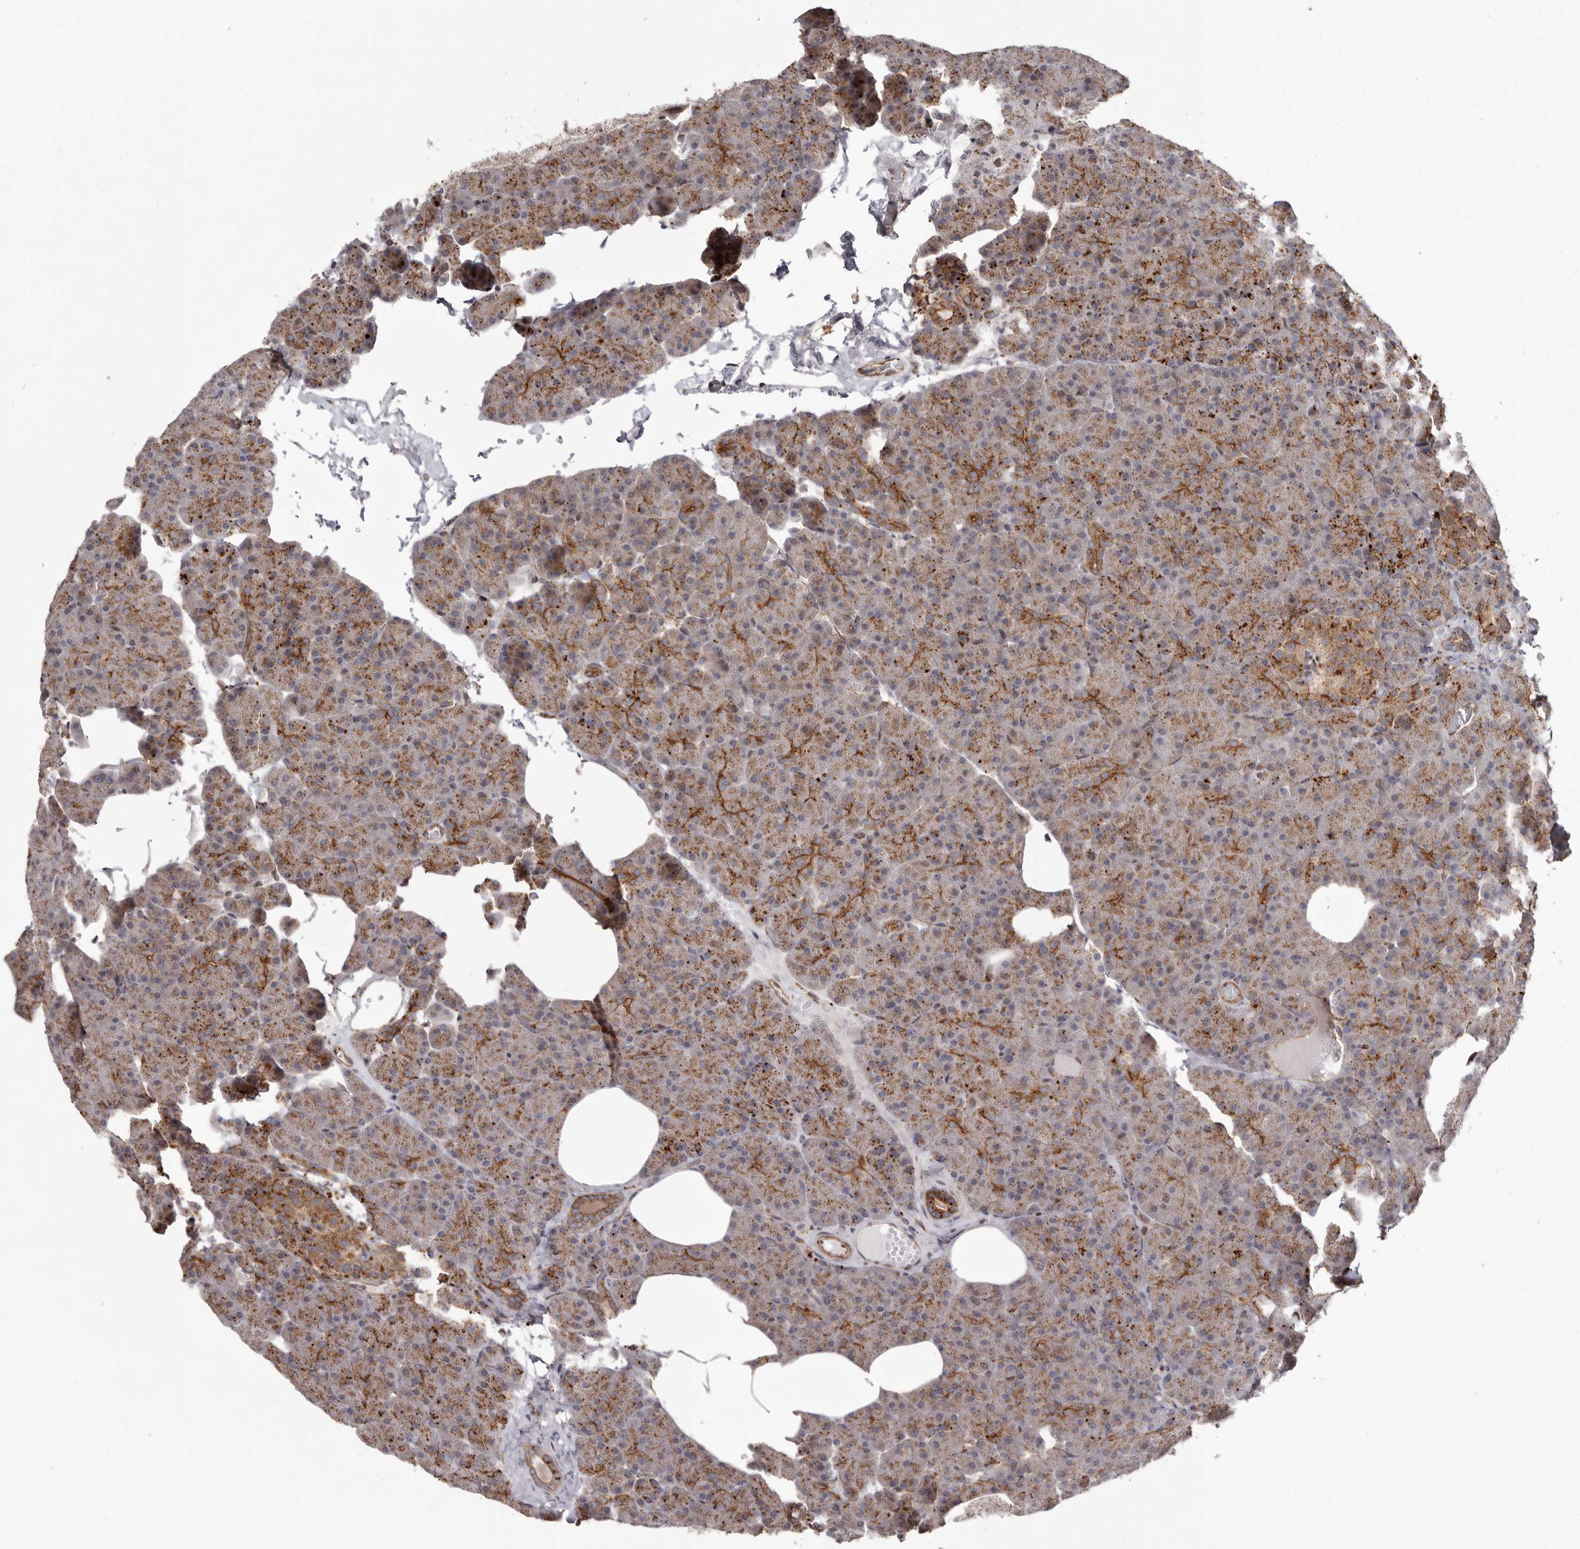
{"staining": {"intensity": "moderate", "quantity": ">75%", "location": "cytoplasmic/membranous"}, "tissue": "pancreas", "cell_type": "Exocrine glandular cells", "image_type": "normal", "snomed": [{"axis": "morphology", "description": "Normal tissue, NOS"}, {"axis": "morphology", "description": "Carcinoid, malignant, NOS"}, {"axis": "topography", "description": "Pancreas"}], "caption": "Immunohistochemistry (IHC) of normal human pancreas shows medium levels of moderate cytoplasmic/membranous positivity in about >75% of exocrine glandular cells.", "gene": "NUP43", "patient": {"sex": "female", "age": 35}}